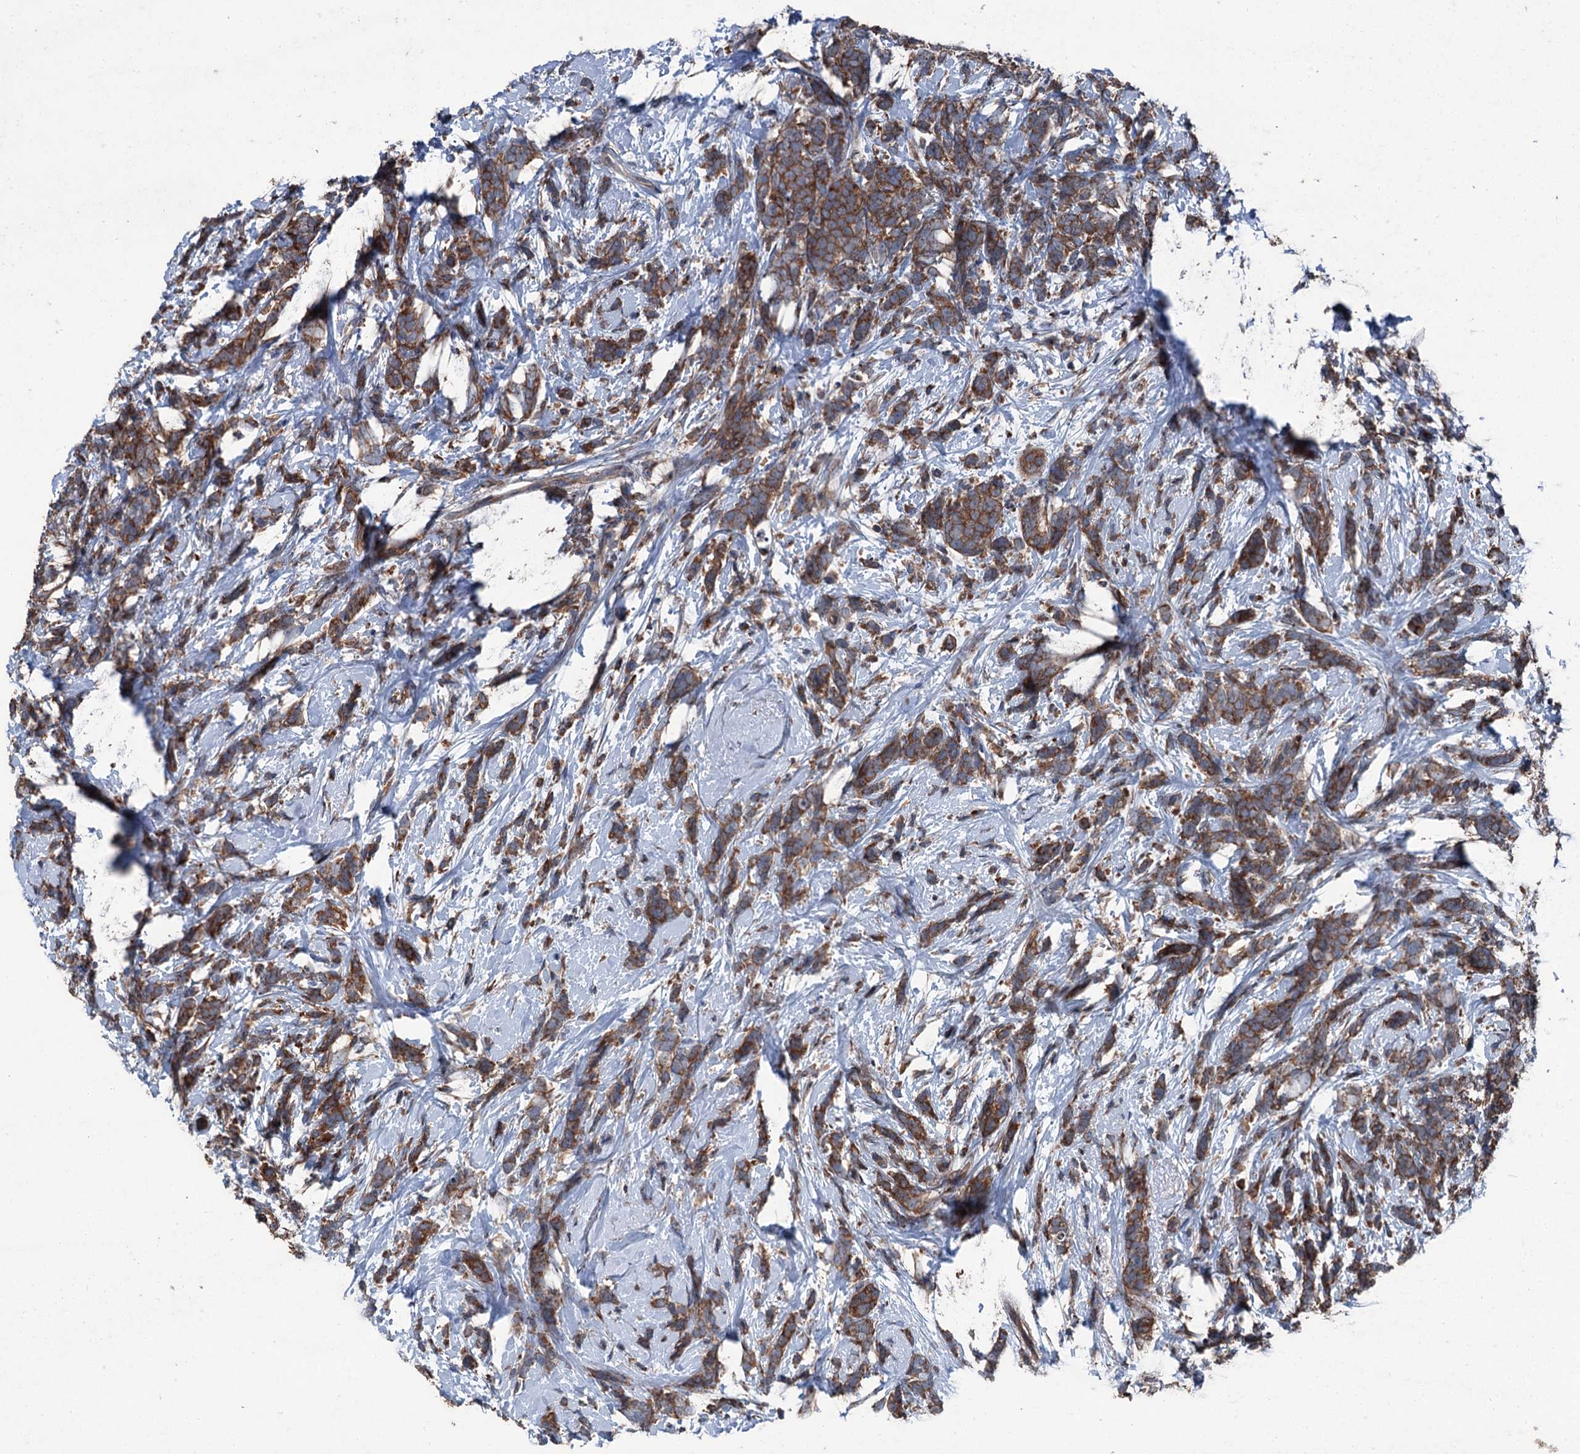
{"staining": {"intensity": "strong", "quantity": ">75%", "location": "cytoplasmic/membranous"}, "tissue": "breast cancer", "cell_type": "Tumor cells", "image_type": "cancer", "snomed": [{"axis": "morphology", "description": "Lobular carcinoma"}, {"axis": "topography", "description": "Breast"}], "caption": "Breast lobular carcinoma tissue demonstrates strong cytoplasmic/membranous staining in approximately >75% of tumor cells The staining was performed using DAB (3,3'-diaminobenzidine), with brown indicating positive protein expression. Nuclei are stained blue with hematoxylin.", "gene": "RUFY1", "patient": {"sex": "female", "age": 58}}